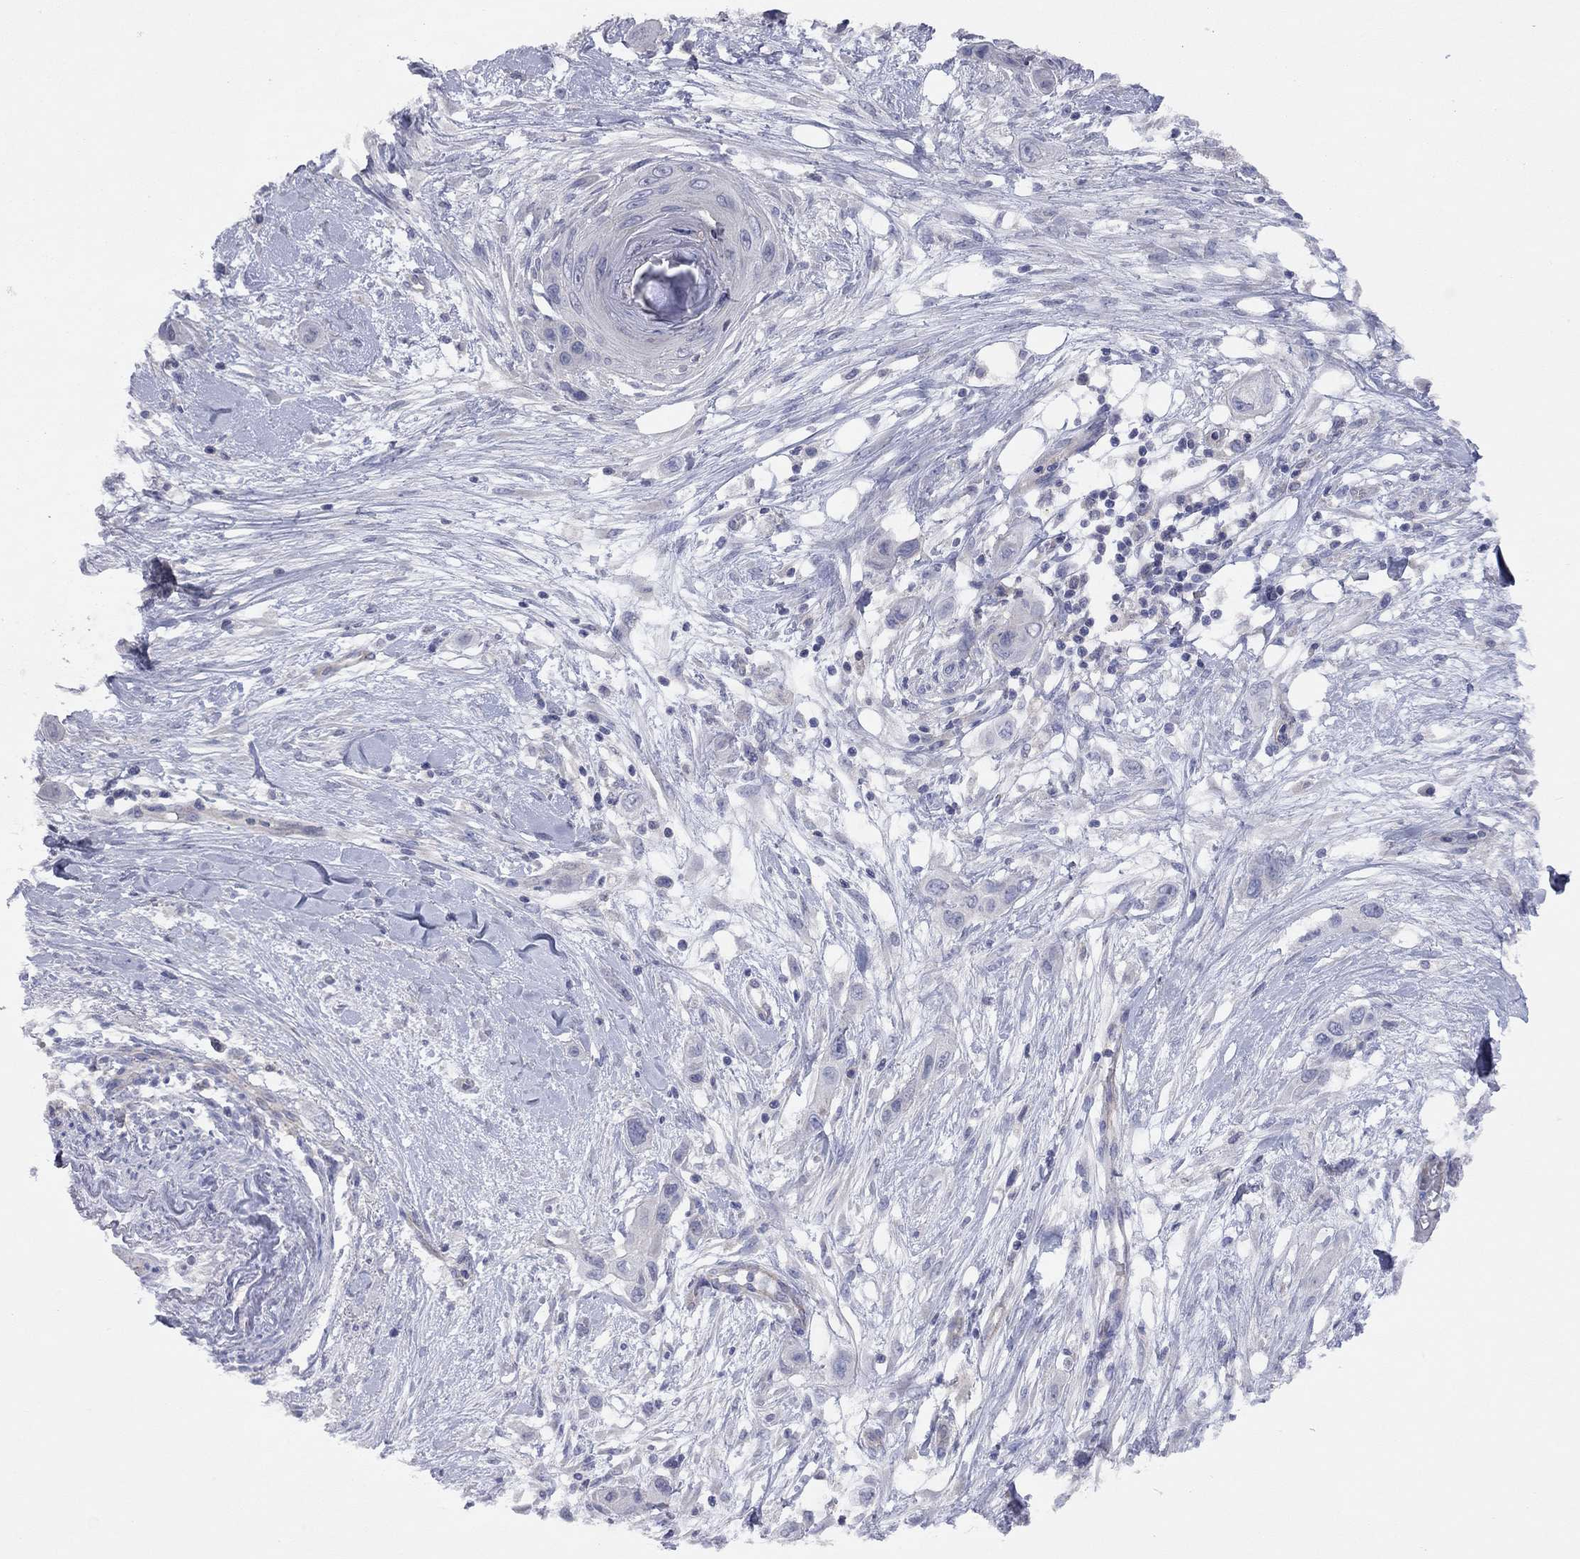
{"staining": {"intensity": "negative", "quantity": "none", "location": "none"}, "tissue": "skin cancer", "cell_type": "Tumor cells", "image_type": "cancer", "snomed": [{"axis": "morphology", "description": "Squamous cell carcinoma, NOS"}, {"axis": "topography", "description": "Skin"}], "caption": "A high-resolution image shows IHC staining of skin cancer (squamous cell carcinoma), which exhibits no significant staining in tumor cells. (DAB IHC visualized using brightfield microscopy, high magnification).", "gene": "KCNB1", "patient": {"sex": "male", "age": 79}}